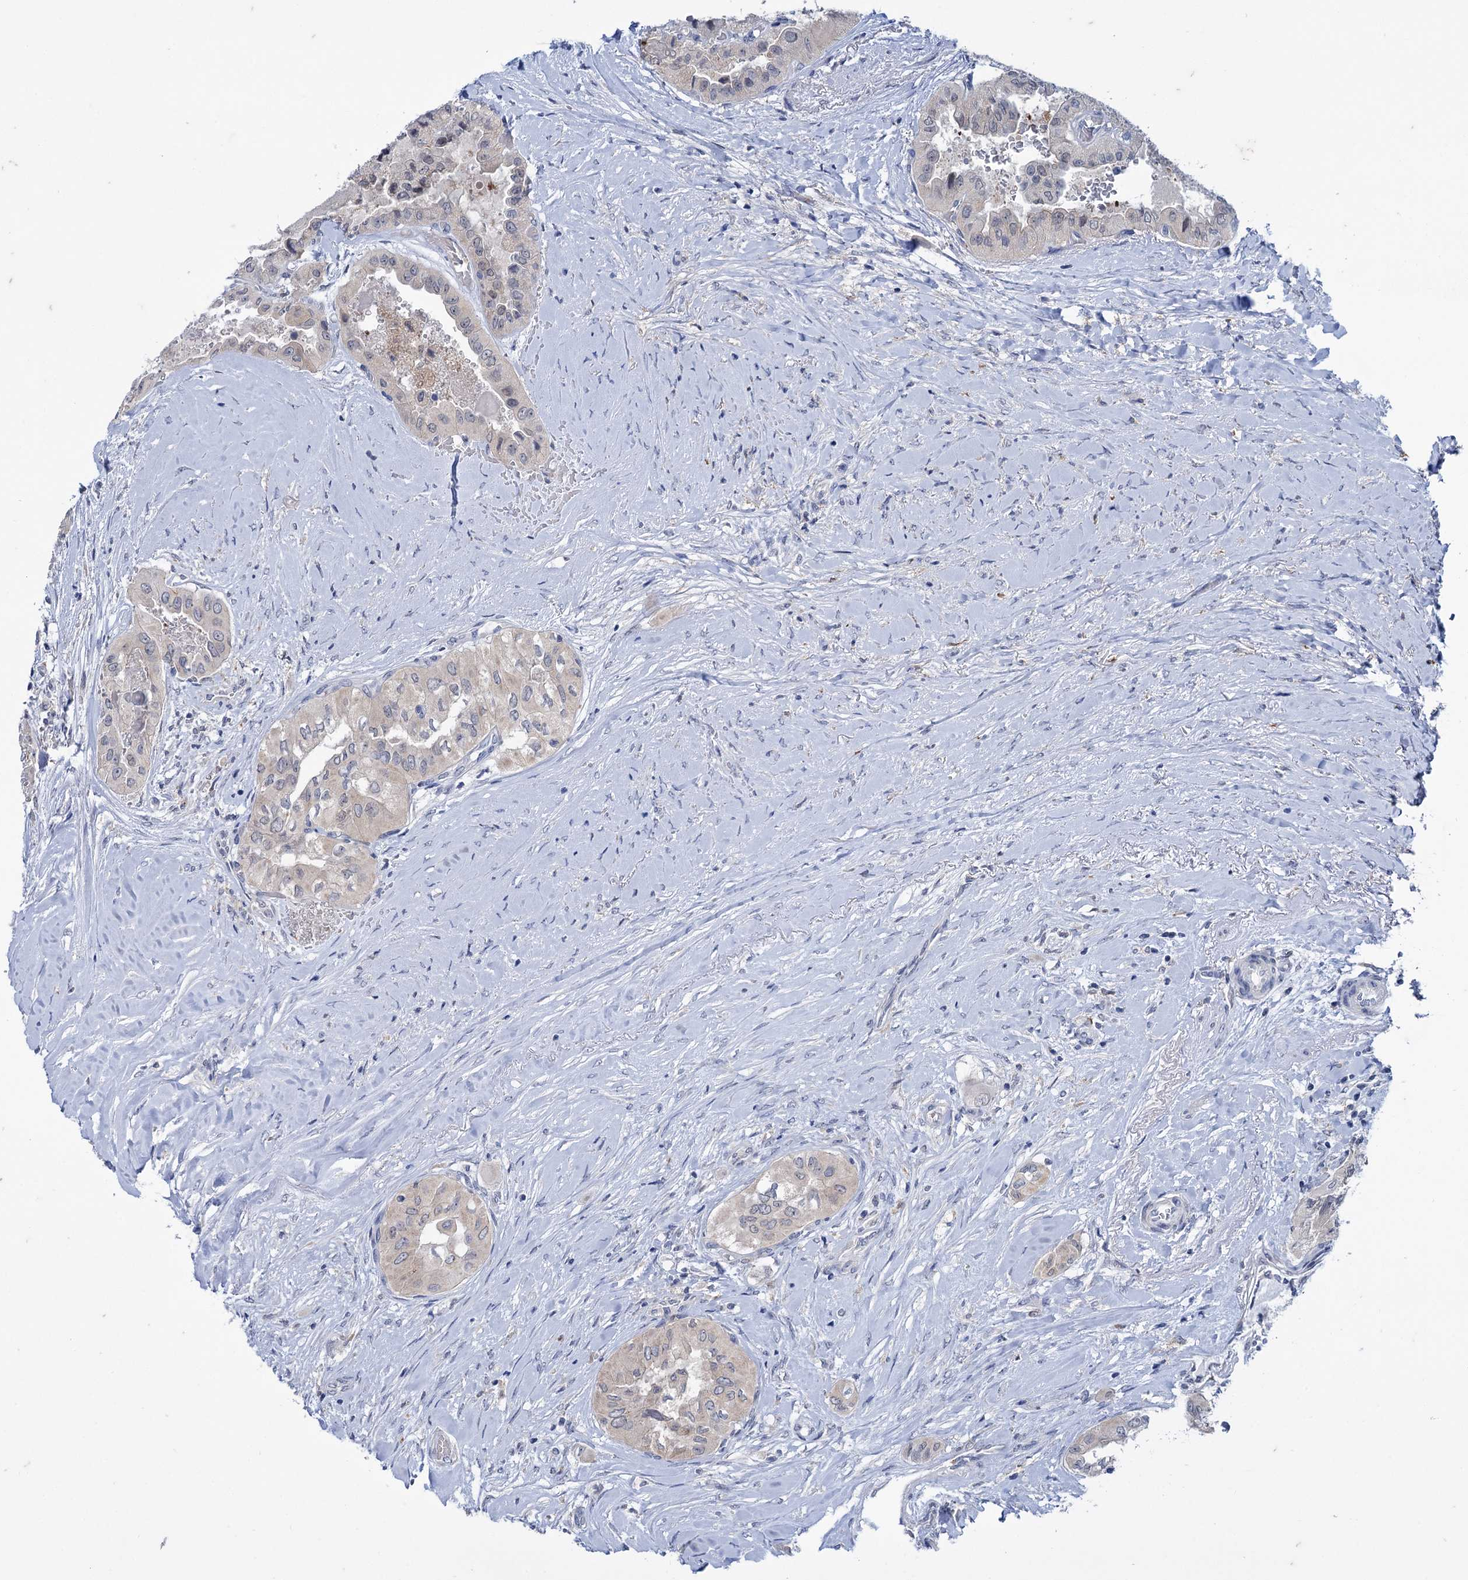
{"staining": {"intensity": "negative", "quantity": "none", "location": "none"}, "tissue": "thyroid cancer", "cell_type": "Tumor cells", "image_type": "cancer", "snomed": [{"axis": "morphology", "description": "Papillary adenocarcinoma, NOS"}, {"axis": "topography", "description": "Thyroid gland"}], "caption": "Immunohistochemistry (IHC) micrograph of neoplastic tissue: papillary adenocarcinoma (thyroid) stained with DAB (3,3'-diaminobenzidine) displays no significant protein positivity in tumor cells.", "gene": "MID1IP1", "patient": {"sex": "female", "age": 59}}